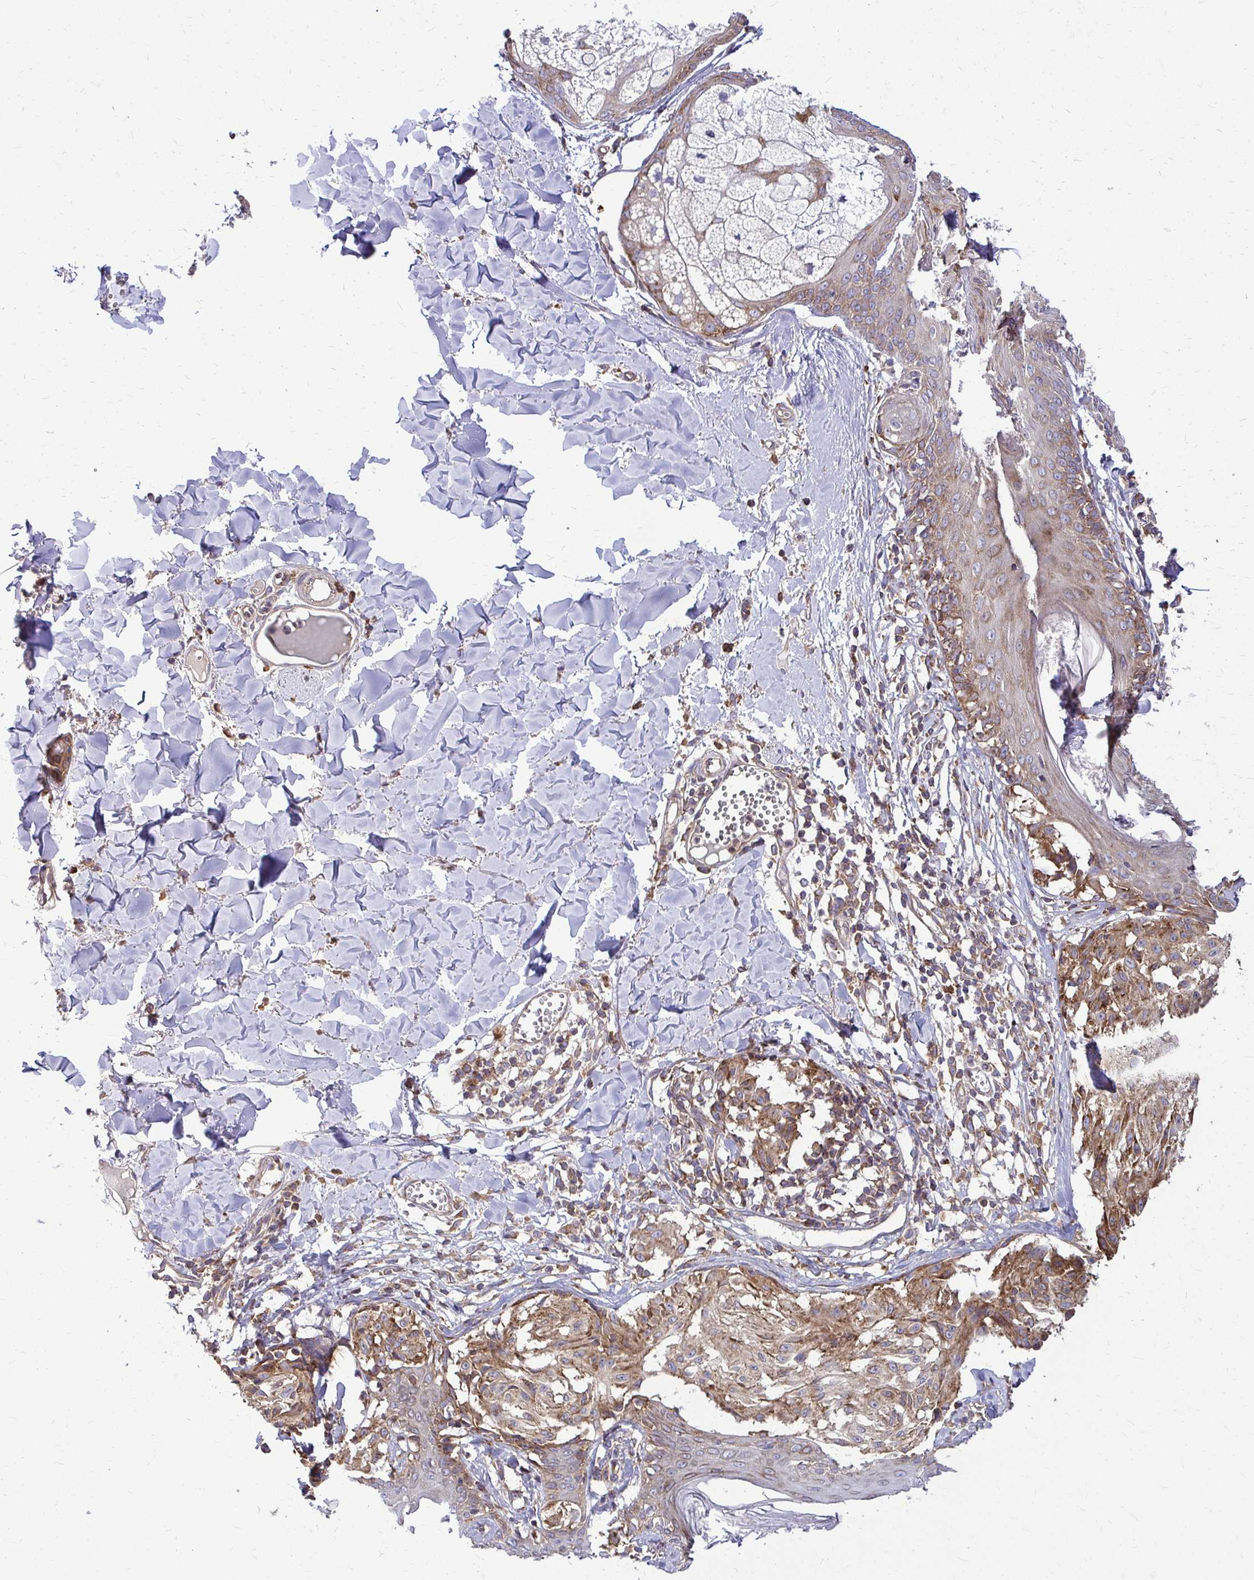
{"staining": {"intensity": "moderate", "quantity": ">75%", "location": "cytoplasmic/membranous"}, "tissue": "melanoma", "cell_type": "Tumor cells", "image_type": "cancer", "snomed": [{"axis": "morphology", "description": "Malignant melanoma, NOS"}, {"axis": "topography", "description": "Skin"}], "caption": "The image demonstrates staining of melanoma, revealing moderate cytoplasmic/membranous protein staining (brown color) within tumor cells. (DAB (3,3'-diaminobenzidine) IHC with brightfield microscopy, high magnification).", "gene": "FMR1", "patient": {"sex": "female", "age": 43}}